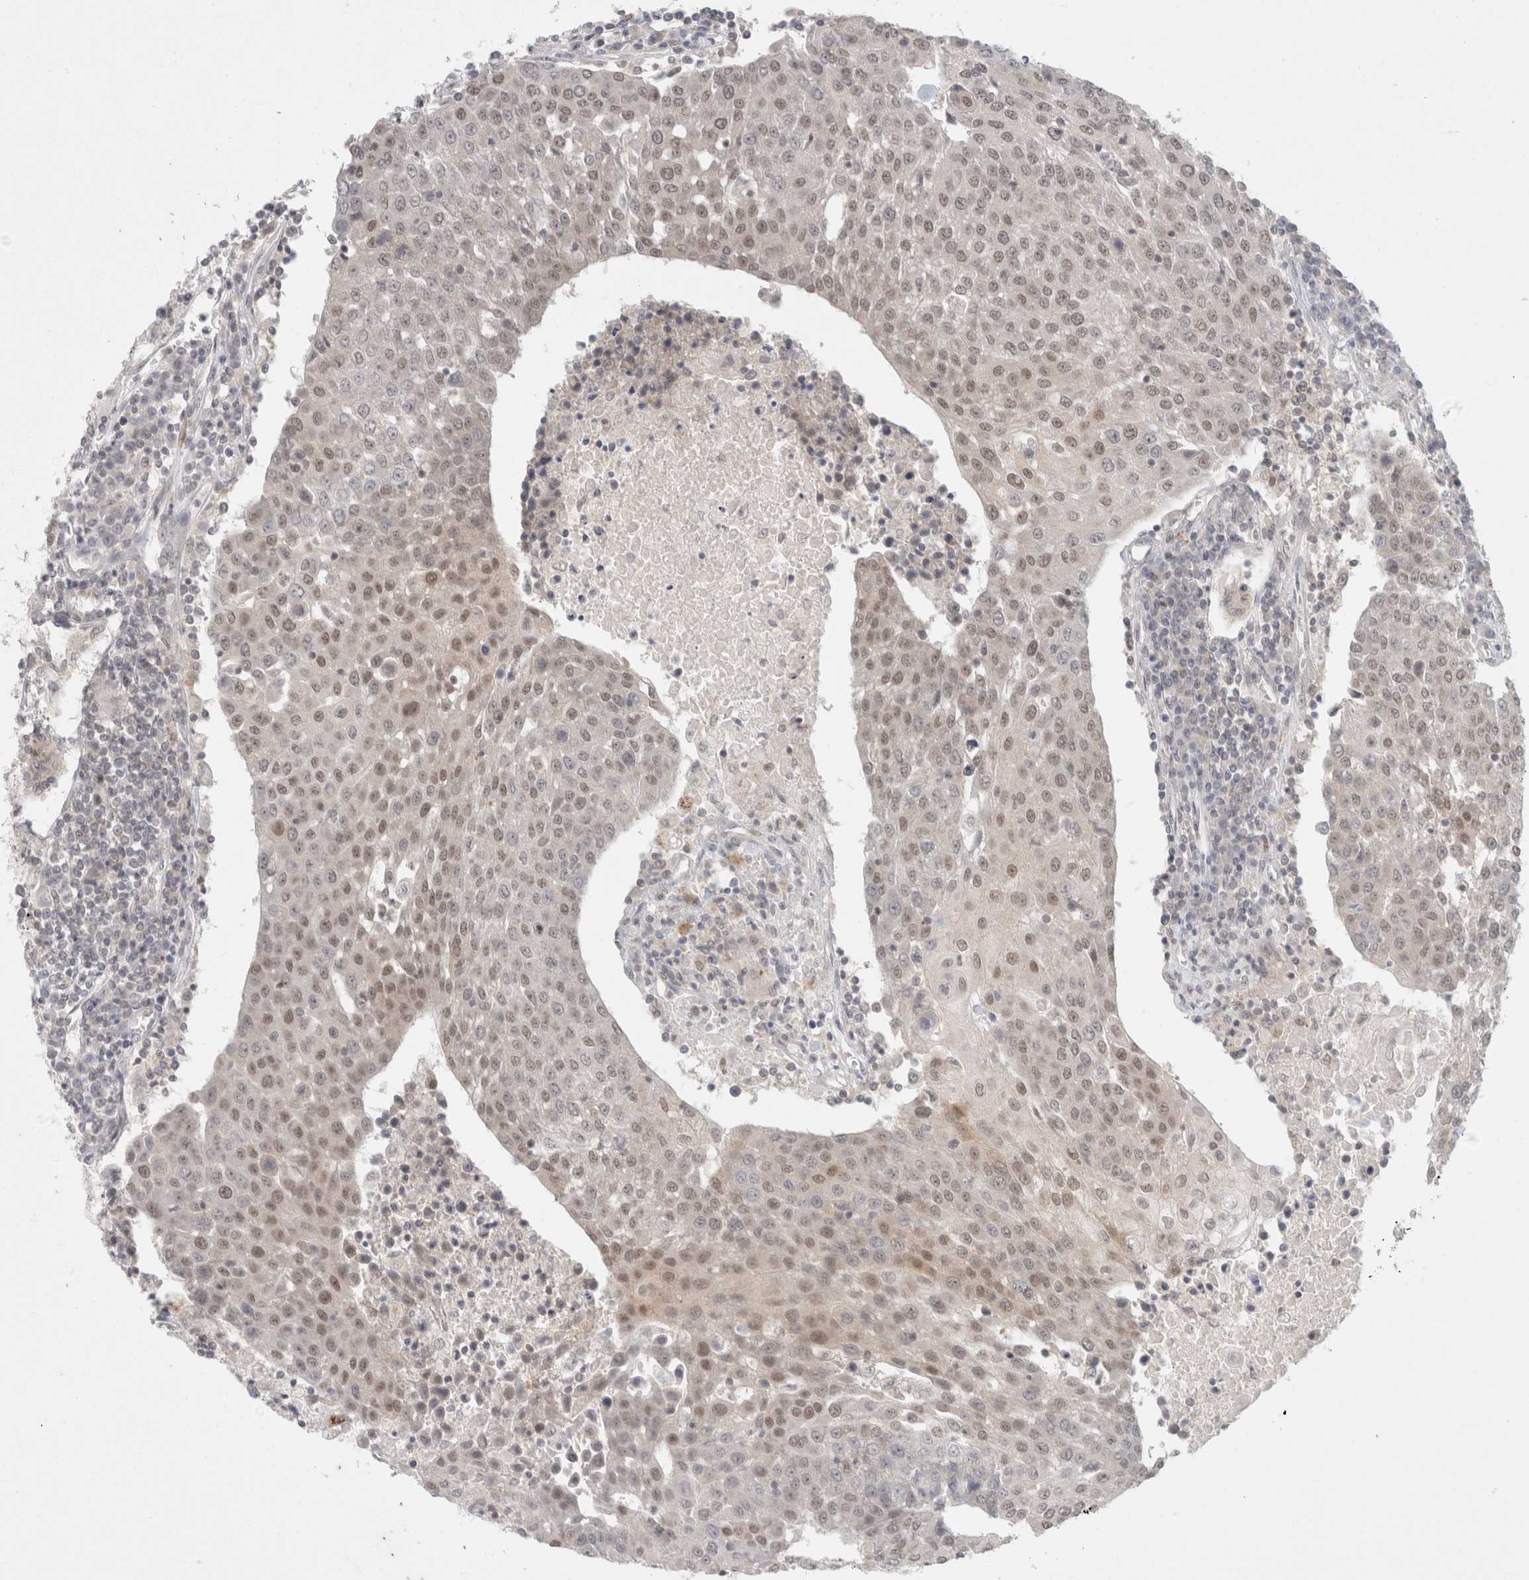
{"staining": {"intensity": "weak", "quantity": ">75%", "location": "nuclear"}, "tissue": "urothelial cancer", "cell_type": "Tumor cells", "image_type": "cancer", "snomed": [{"axis": "morphology", "description": "Urothelial carcinoma, High grade"}, {"axis": "topography", "description": "Urinary bladder"}], "caption": "Human urothelial carcinoma (high-grade) stained with a protein marker displays weak staining in tumor cells.", "gene": "FBXO42", "patient": {"sex": "female", "age": 85}}